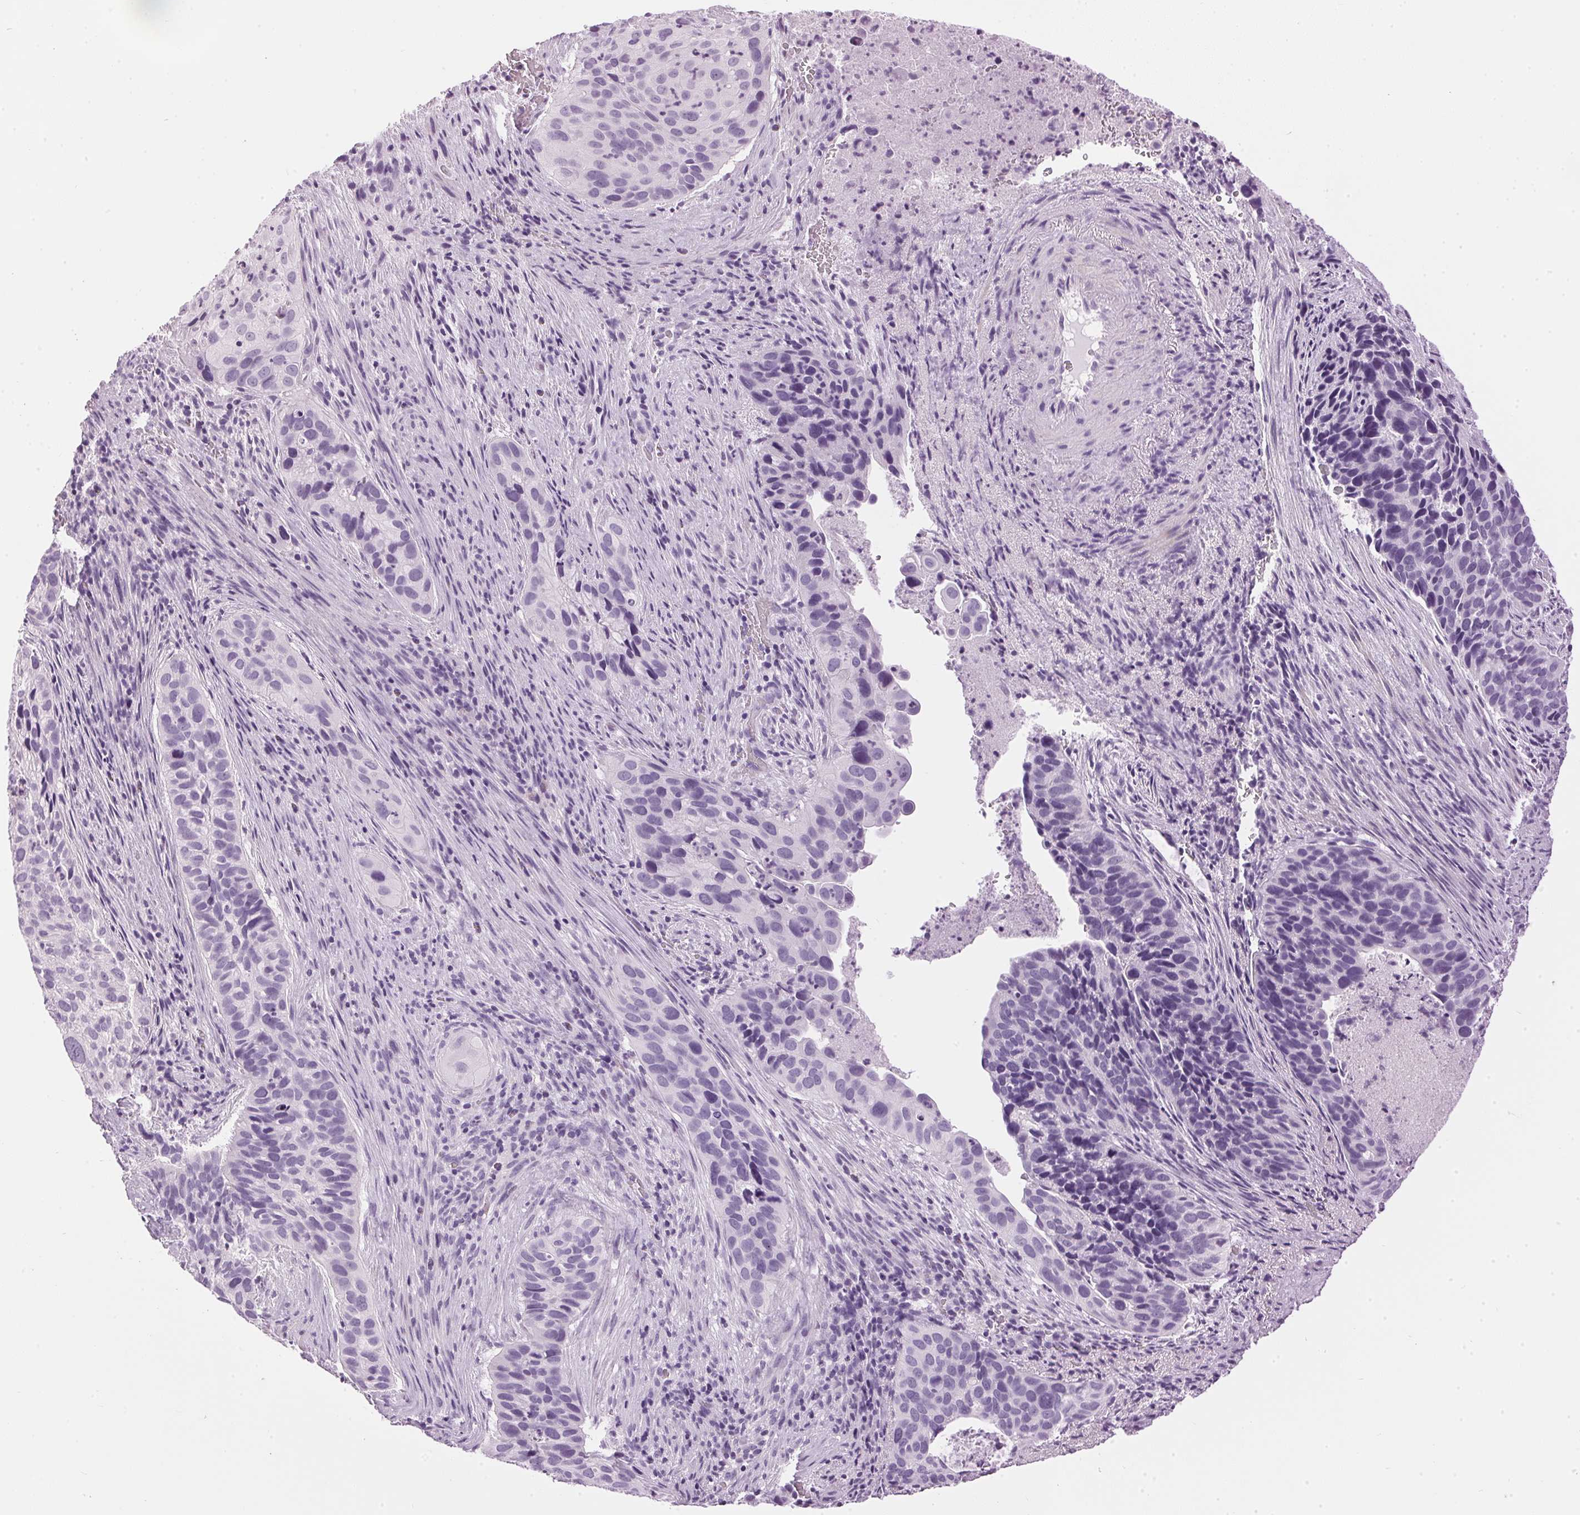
{"staining": {"intensity": "negative", "quantity": "none", "location": "none"}, "tissue": "cervical cancer", "cell_type": "Tumor cells", "image_type": "cancer", "snomed": [{"axis": "morphology", "description": "Squamous cell carcinoma, NOS"}, {"axis": "topography", "description": "Cervix"}], "caption": "Micrograph shows no protein positivity in tumor cells of cervical cancer tissue.", "gene": "SP7", "patient": {"sex": "female", "age": 38}}